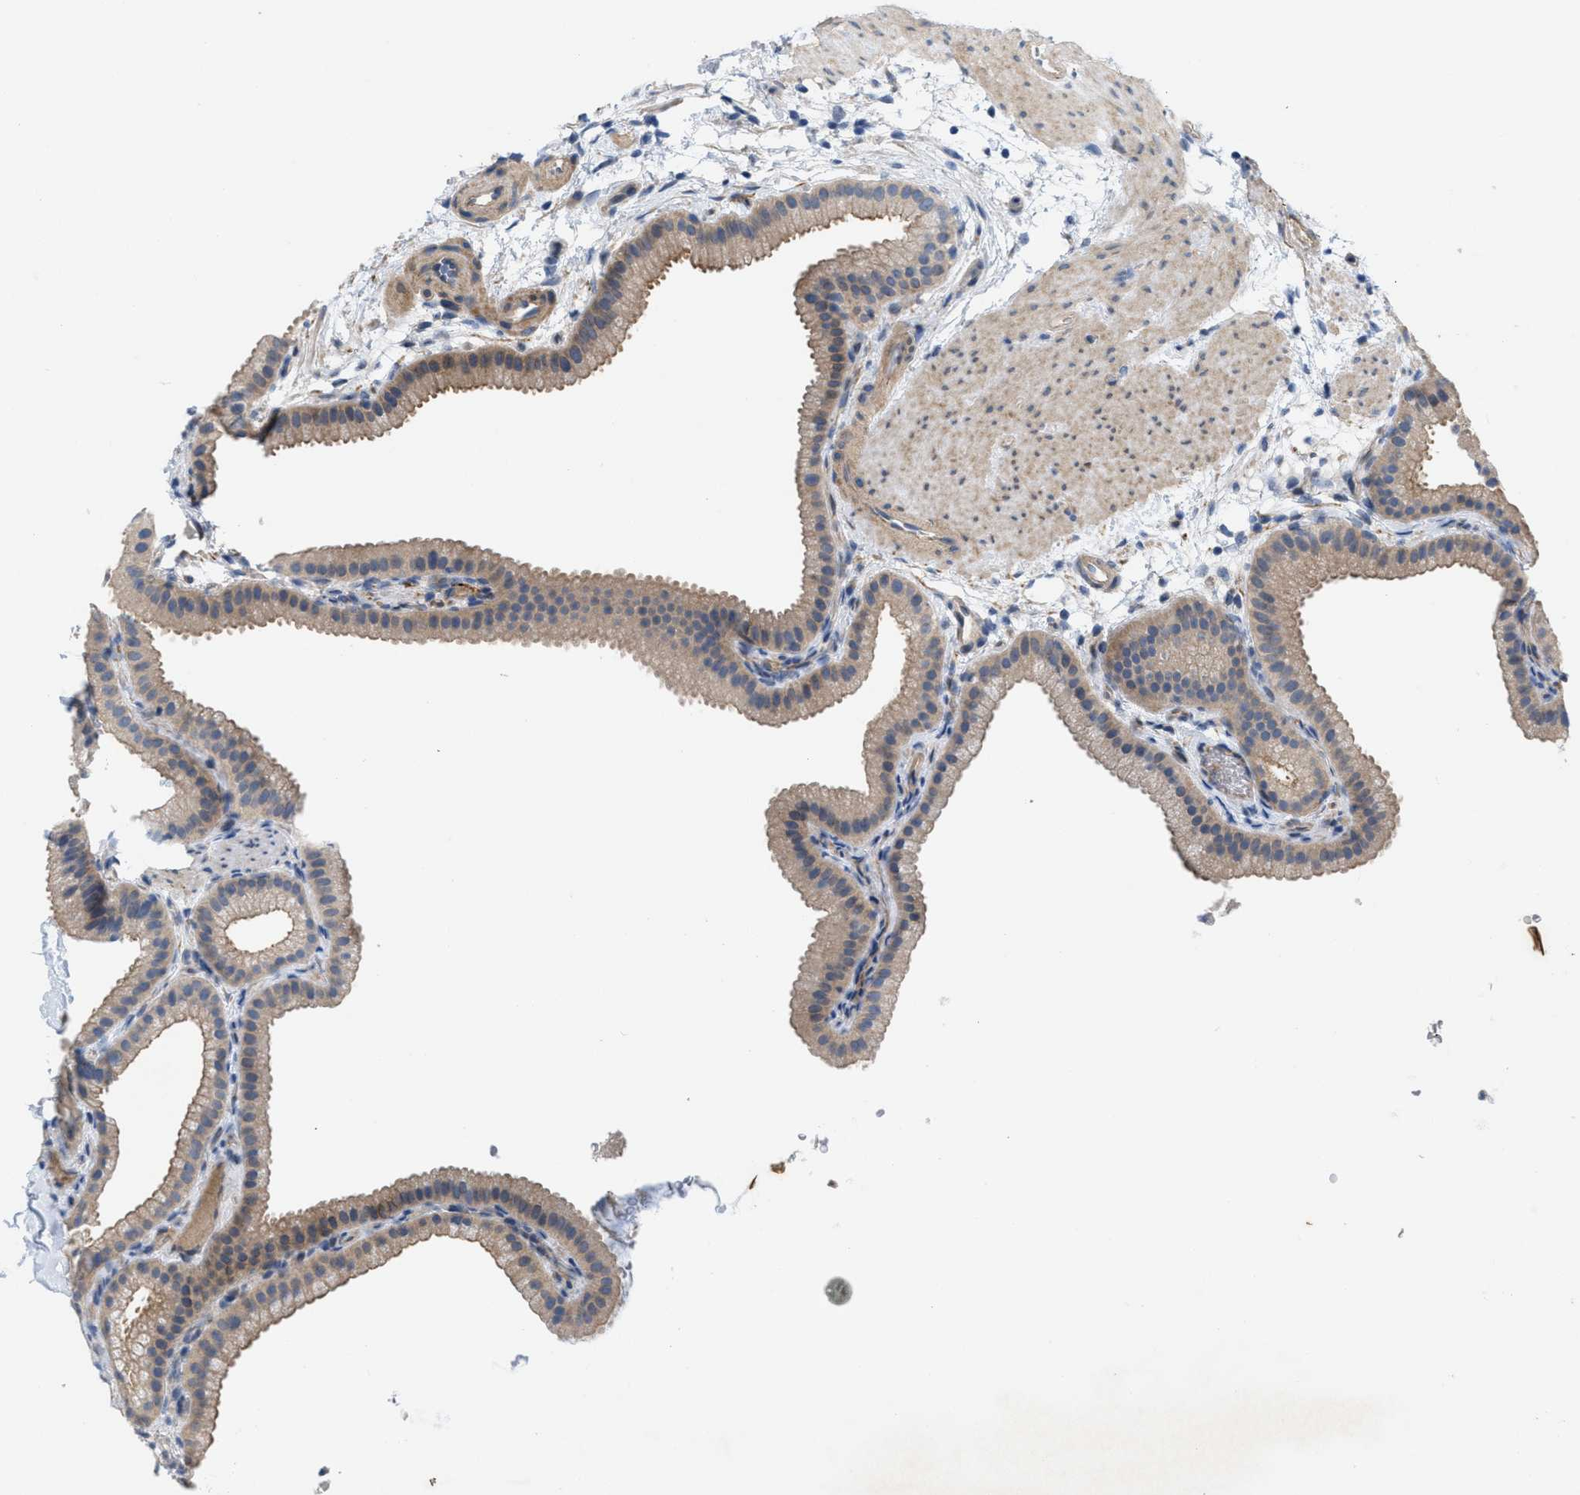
{"staining": {"intensity": "weak", "quantity": ">75%", "location": "cytoplasmic/membranous"}, "tissue": "gallbladder", "cell_type": "Glandular cells", "image_type": "normal", "snomed": [{"axis": "morphology", "description": "Normal tissue, NOS"}, {"axis": "topography", "description": "Gallbladder"}], "caption": "The immunohistochemical stain highlights weak cytoplasmic/membranous positivity in glandular cells of normal gallbladder. (Brightfield microscopy of DAB IHC at high magnification).", "gene": "NDEL1", "patient": {"sex": "female", "age": 64}}